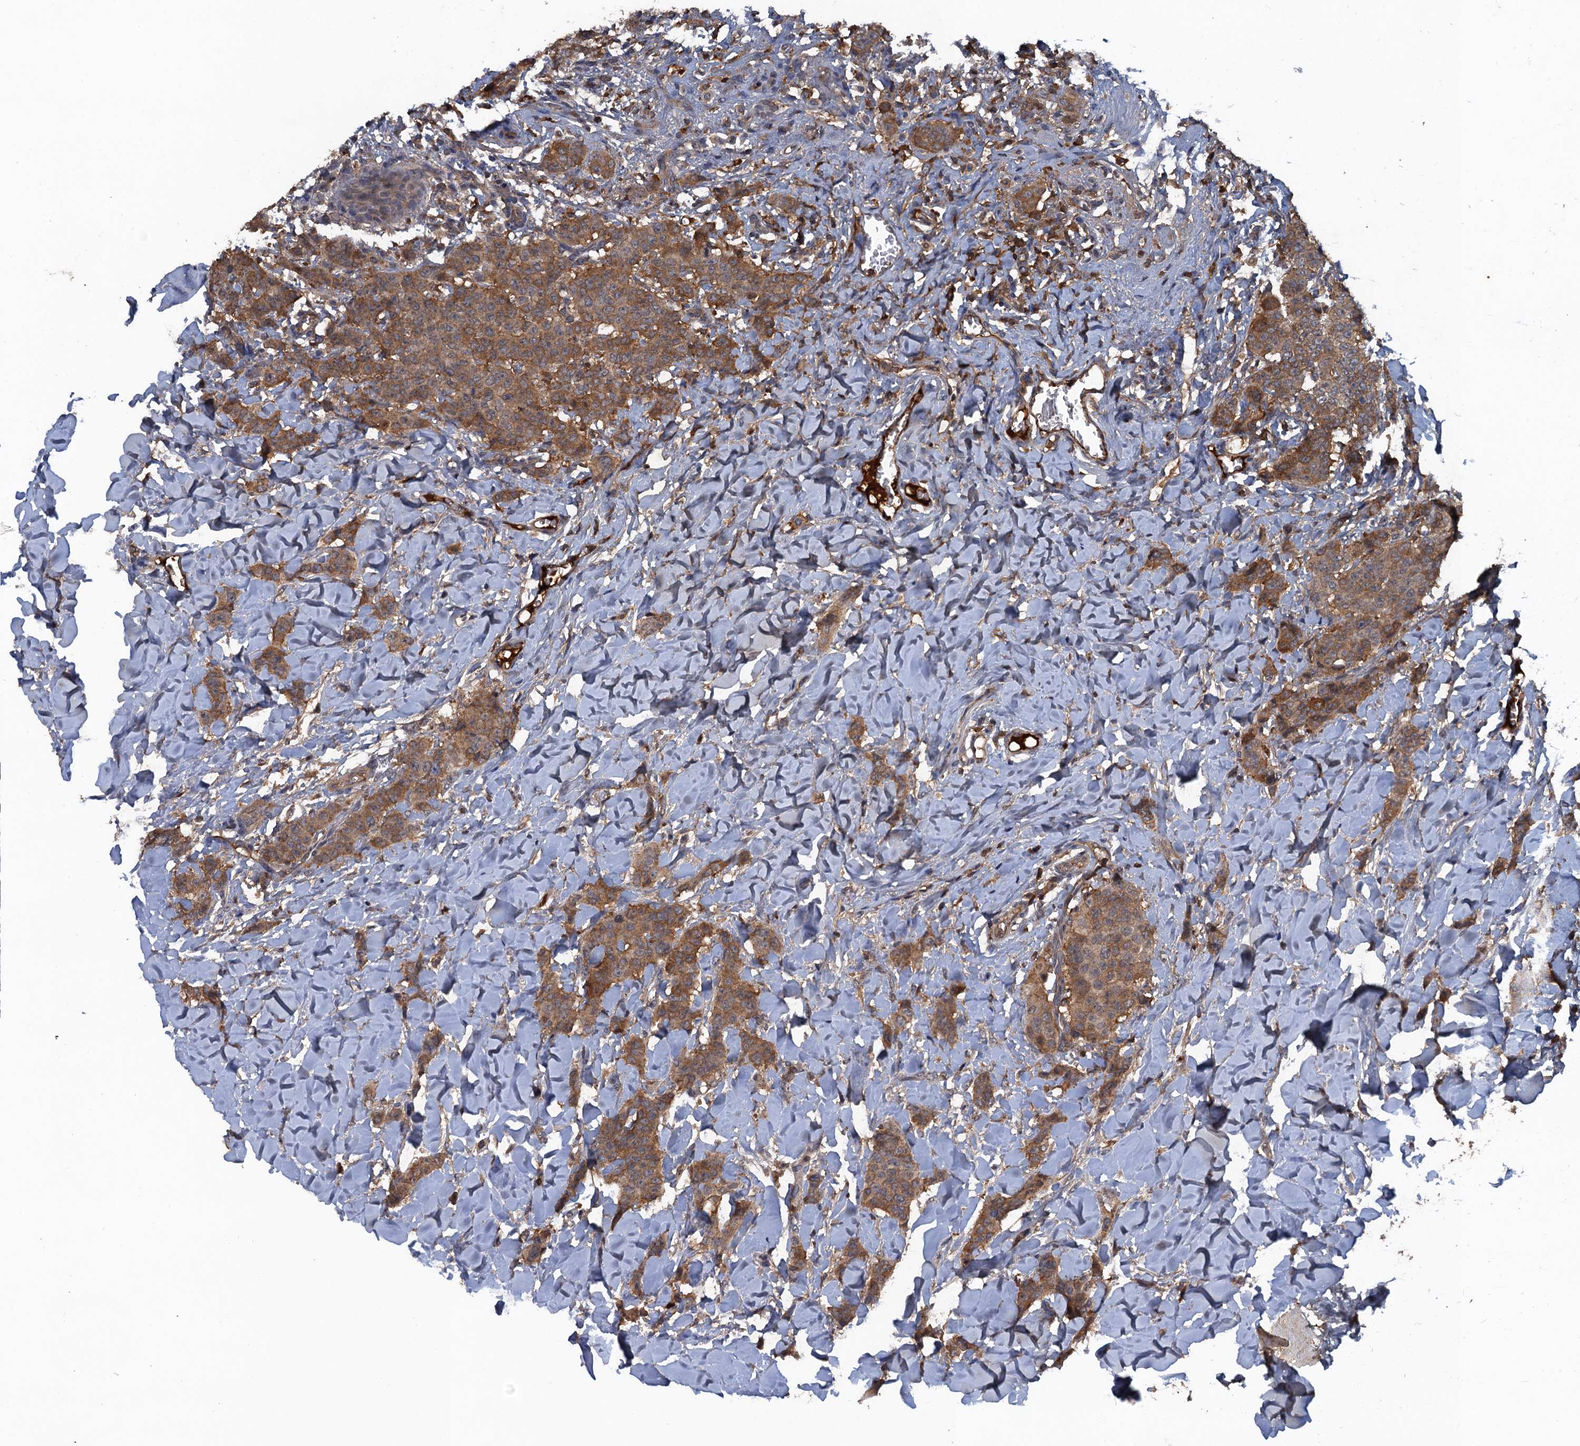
{"staining": {"intensity": "moderate", "quantity": ">75%", "location": "cytoplasmic/membranous"}, "tissue": "breast cancer", "cell_type": "Tumor cells", "image_type": "cancer", "snomed": [{"axis": "morphology", "description": "Duct carcinoma"}, {"axis": "topography", "description": "Breast"}], "caption": "IHC histopathology image of neoplastic tissue: human breast cancer stained using immunohistochemistry (IHC) displays medium levels of moderate protein expression localized specifically in the cytoplasmic/membranous of tumor cells, appearing as a cytoplasmic/membranous brown color.", "gene": "HAPLN3", "patient": {"sex": "female", "age": 40}}